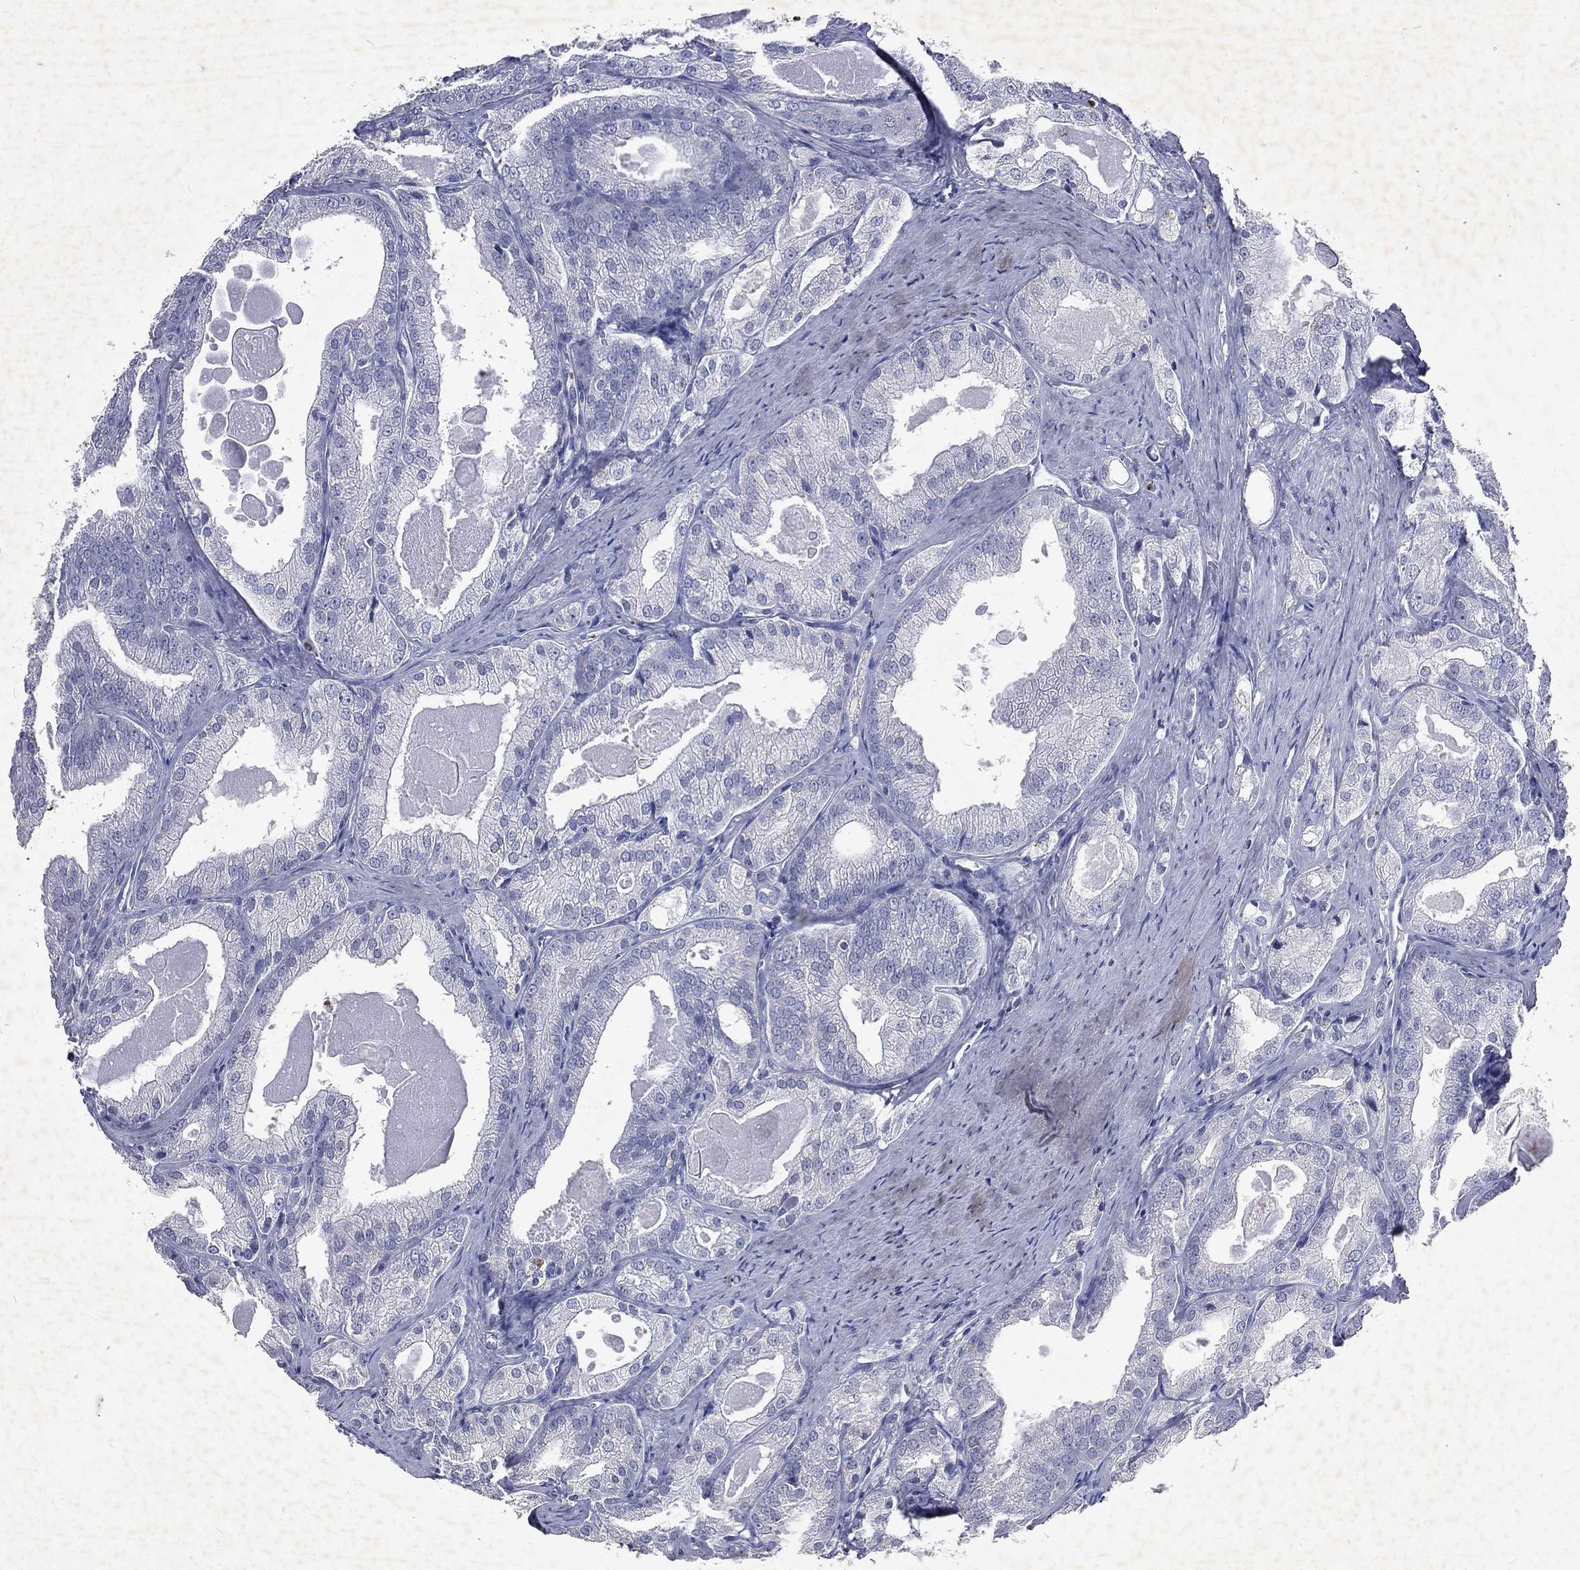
{"staining": {"intensity": "negative", "quantity": "none", "location": "none"}, "tissue": "prostate cancer", "cell_type": "Tumor cells", "image_type": "cancer", "snomed": [{"axis": "morphology", "description": "Adenocarcinoma, NOS"}, {"axis": "morphology", "description": "Adenocarcinoma, High grade"}, {"axis": "topography", "description": "Prostate"}], "caption": "Micrograph shows no protein positivity in tumor cells of prostate high-grade adenocarcinoma tissue.", "gene": "SLC34A2", "patient": {"sex": "male", "age": 70}}